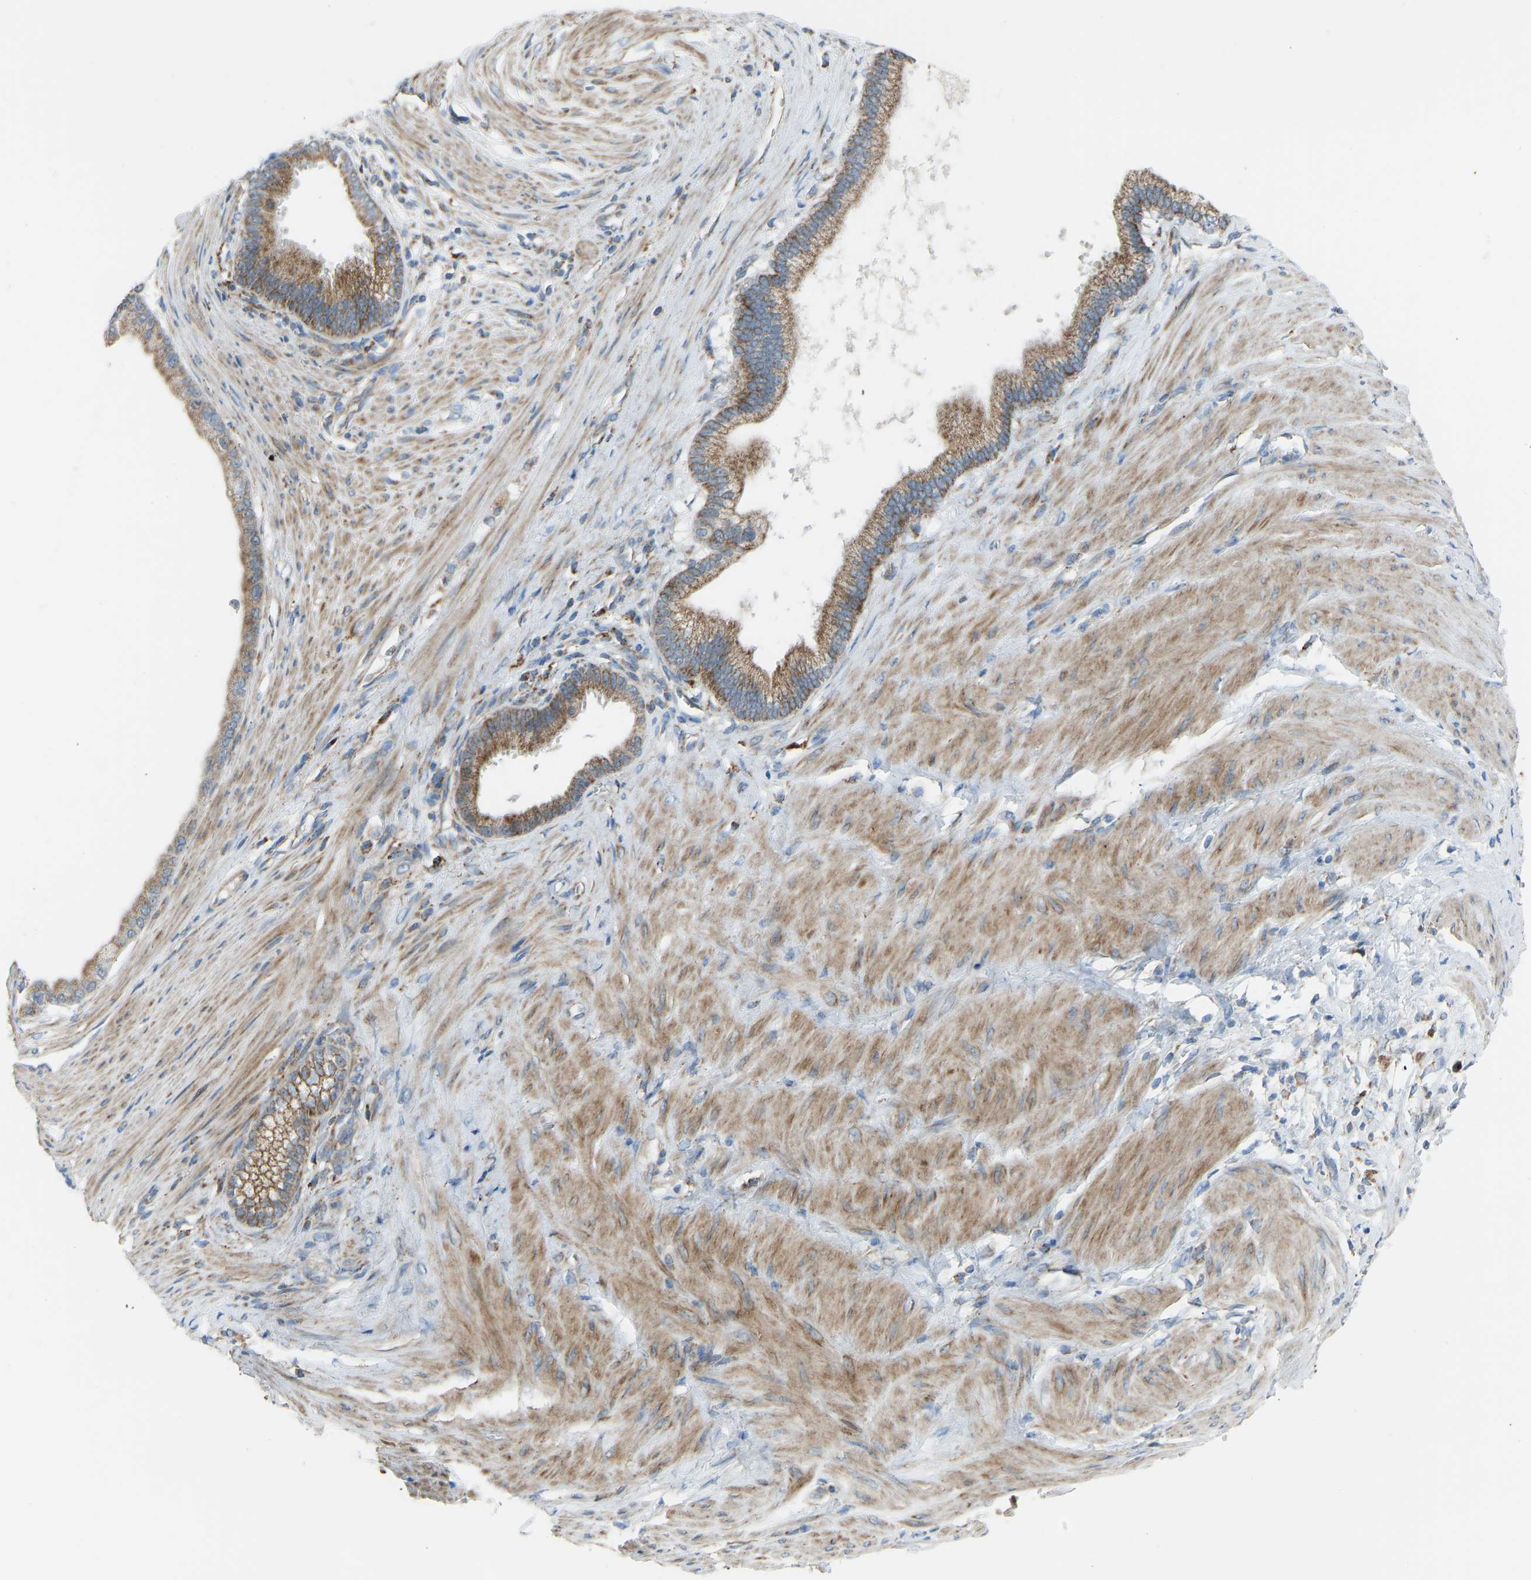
{"staining": {"intensity": "moderate", "quantity": ">75%", "location": "cytoplasmic/membranous"}, "tissue": "pancreatic cancer", "cell_type": "Tumor cells", "image_type": "cancer", "snomed": [{"axis": "morphology", "description": "Adenocarcinoma, NOS"}, {"axis": "topography", "description": "Pancreas"}], "caption": "Brown immunohistochemical staining in pancreatic adenocarcinoma displays moderate cytoplasmic/membranous positivity in approximately >75% of tumor cells.", "gene": "SMIM20", "patient": {"sex": "male", "age": 69}}